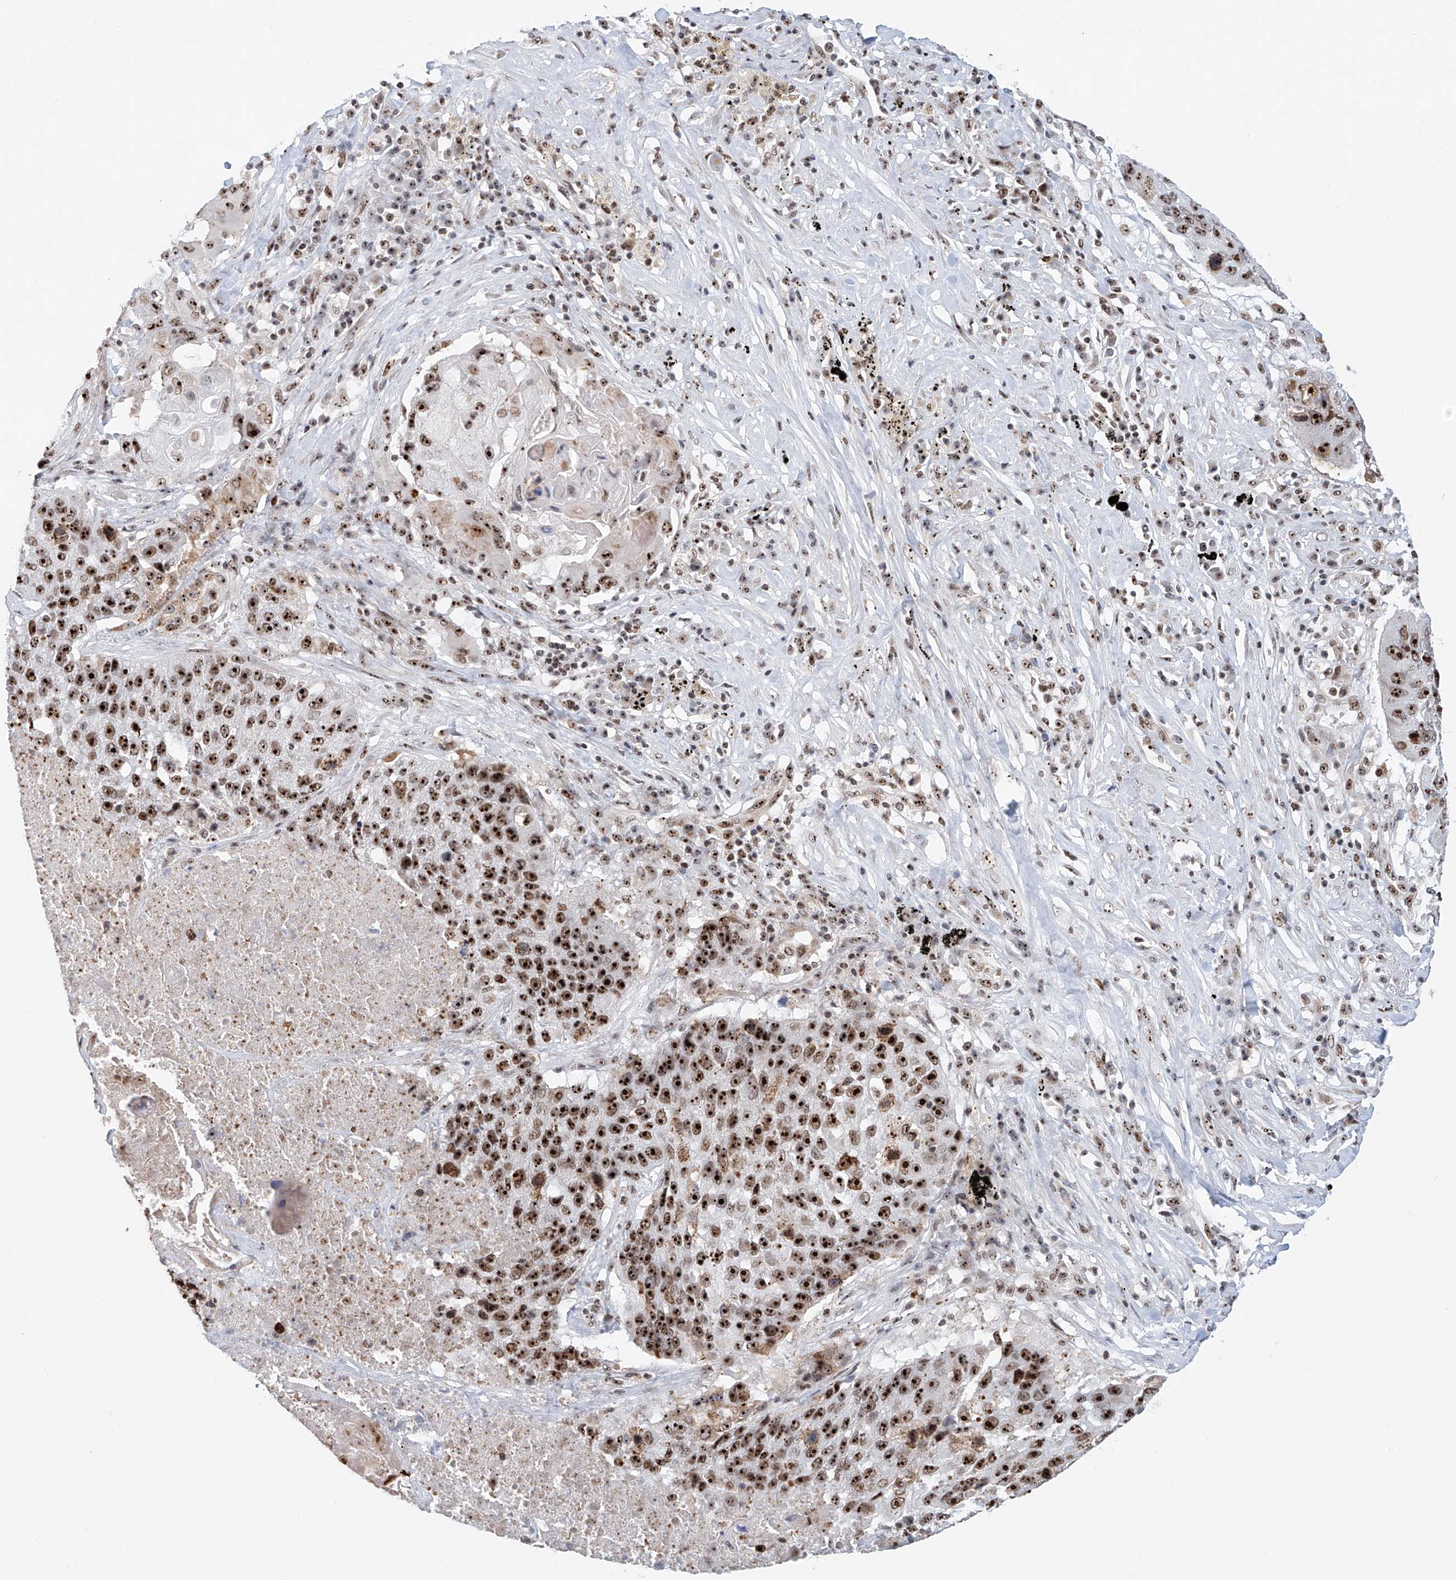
{"staining": {"intensity": "strong", "quantity": ">75%", "location": "nuclear"}, "tissue": "lung cancer", "cell_type": "Tumor cells", "image_type": "cancer", "snomed": [{"axis": "morphology", "description": "Squamous cell carcinoma, NOS"}, {"axis": "topography", "description": "Lung"}], "caption": "Immunohistochemical staining of human lung cancer (squamous cell carcinoma) demonstrates high levels of strong nuclear protein expression in about >75% of tumor cells.", "gene": "PRUNE2", "patient": {"sex": "male", "age": 61}}